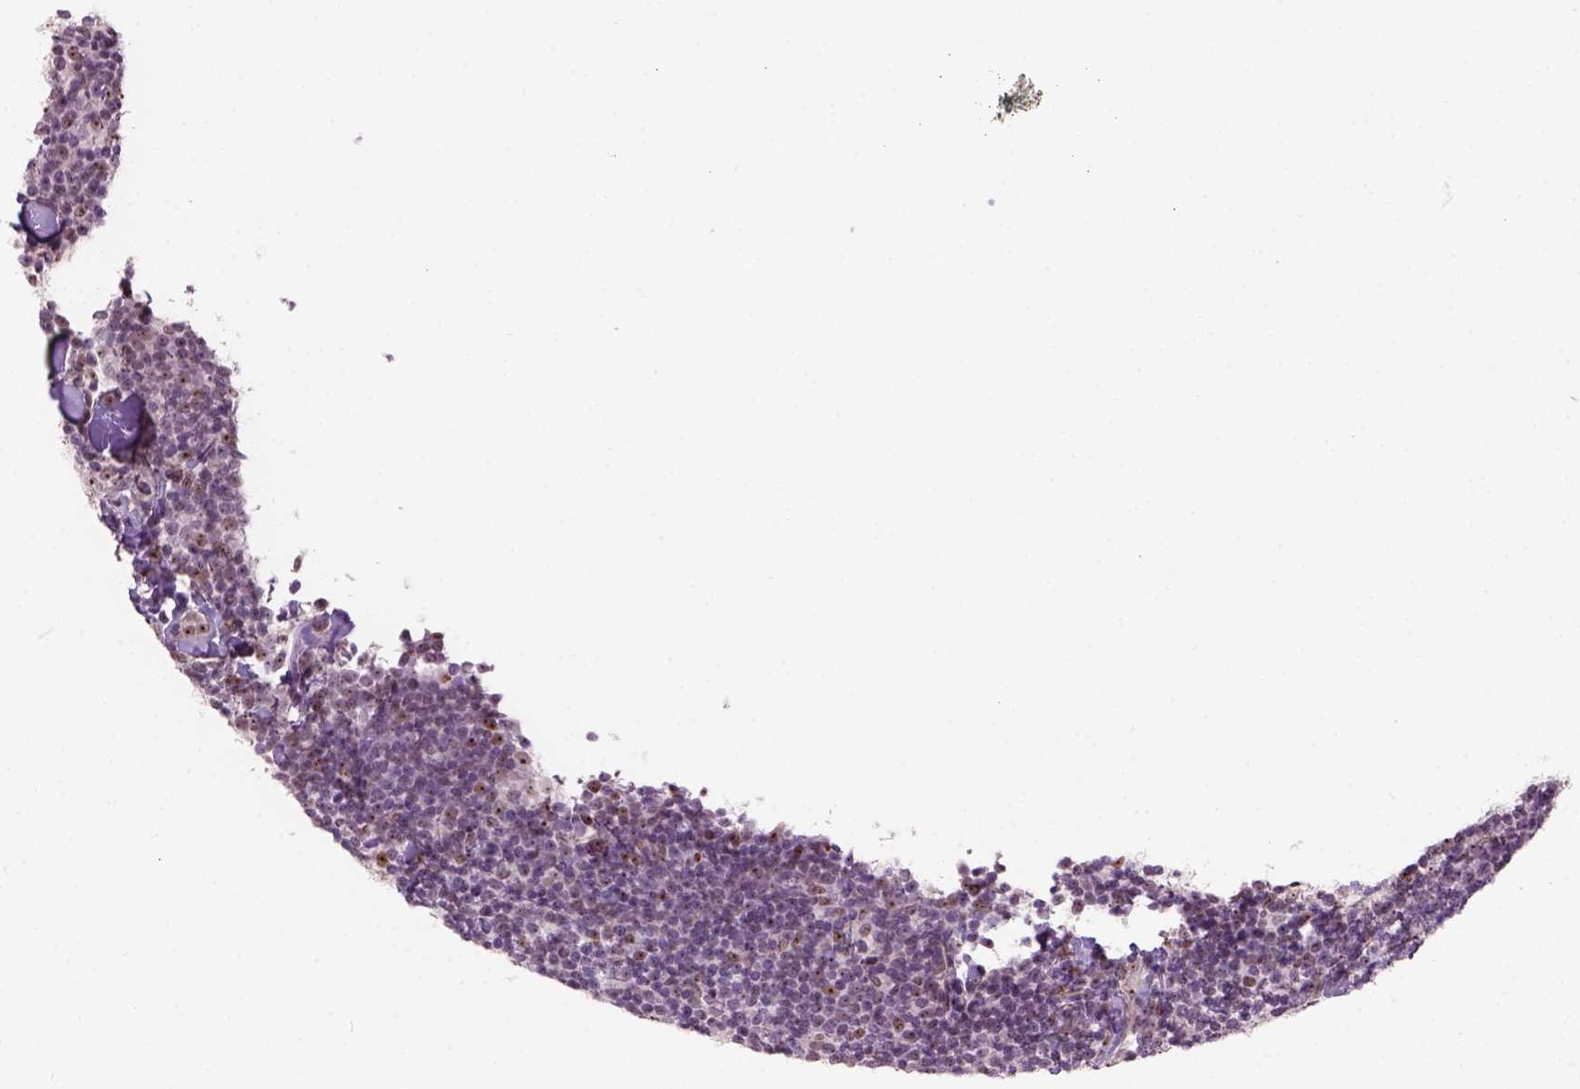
{"staining": {"intensity": "moderate", "quantity": "25%-75%", "location": "nuclear"}, "tissue": "lymphoma", "cell_type": "Tumor cells", "image_type": "cancer", "snomed": [{"axis": "morphology", "description": "Malignant lymphoma, non-Hodgkin's type, Low grade"}, {"axis": "topography", "description": "Lymph node"}], "caption": "DAB immunohistochemical staining of human lymphoma exhibits moderate nuclear protein staining in about 25%-75% of tumor cells.", "gene": "RRS1", "patient": {"sex": "female", "age": 56}}